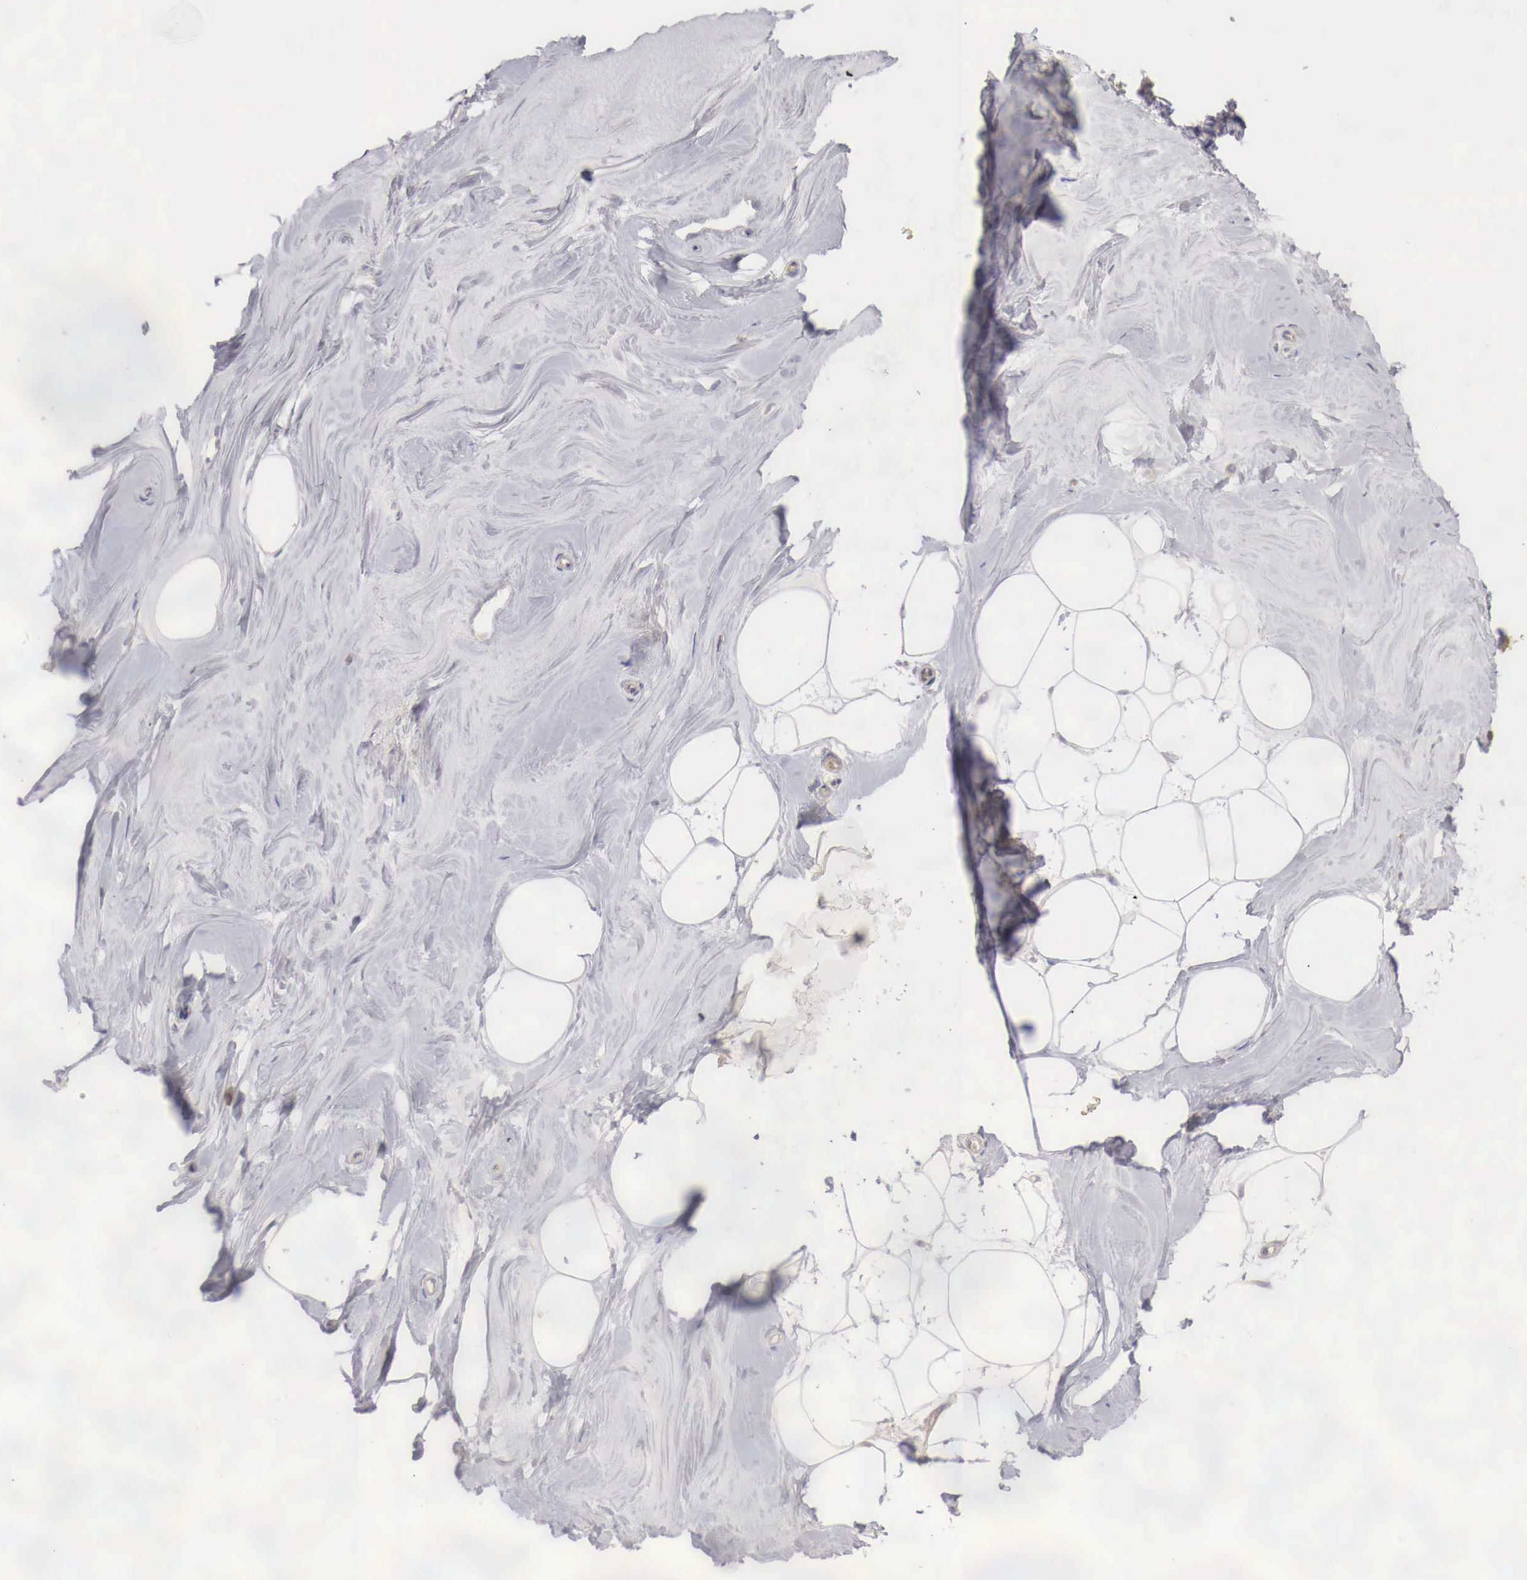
{"staining": {"intensity": "negative", "quantity": "none", "location": "none"}, "tissue": "adipose tissue", "cell_type": "Adipocytes", "image_type": "normal", "snomed": [{"axis": "morphology", "description": "Normal tissue, NOS"}, {"axis": "topography", "description": "Breast"}], "caption": "Immunohistochemical staining of normal adipose tissue exhibits no significant positivity in adipocytes. (DAB immunohistochemistry (IHC) visualized using brightfield microscopy, high magnification).", "gene": "XPNPEP3", "patient": {"sex": "female", "age": 44}}